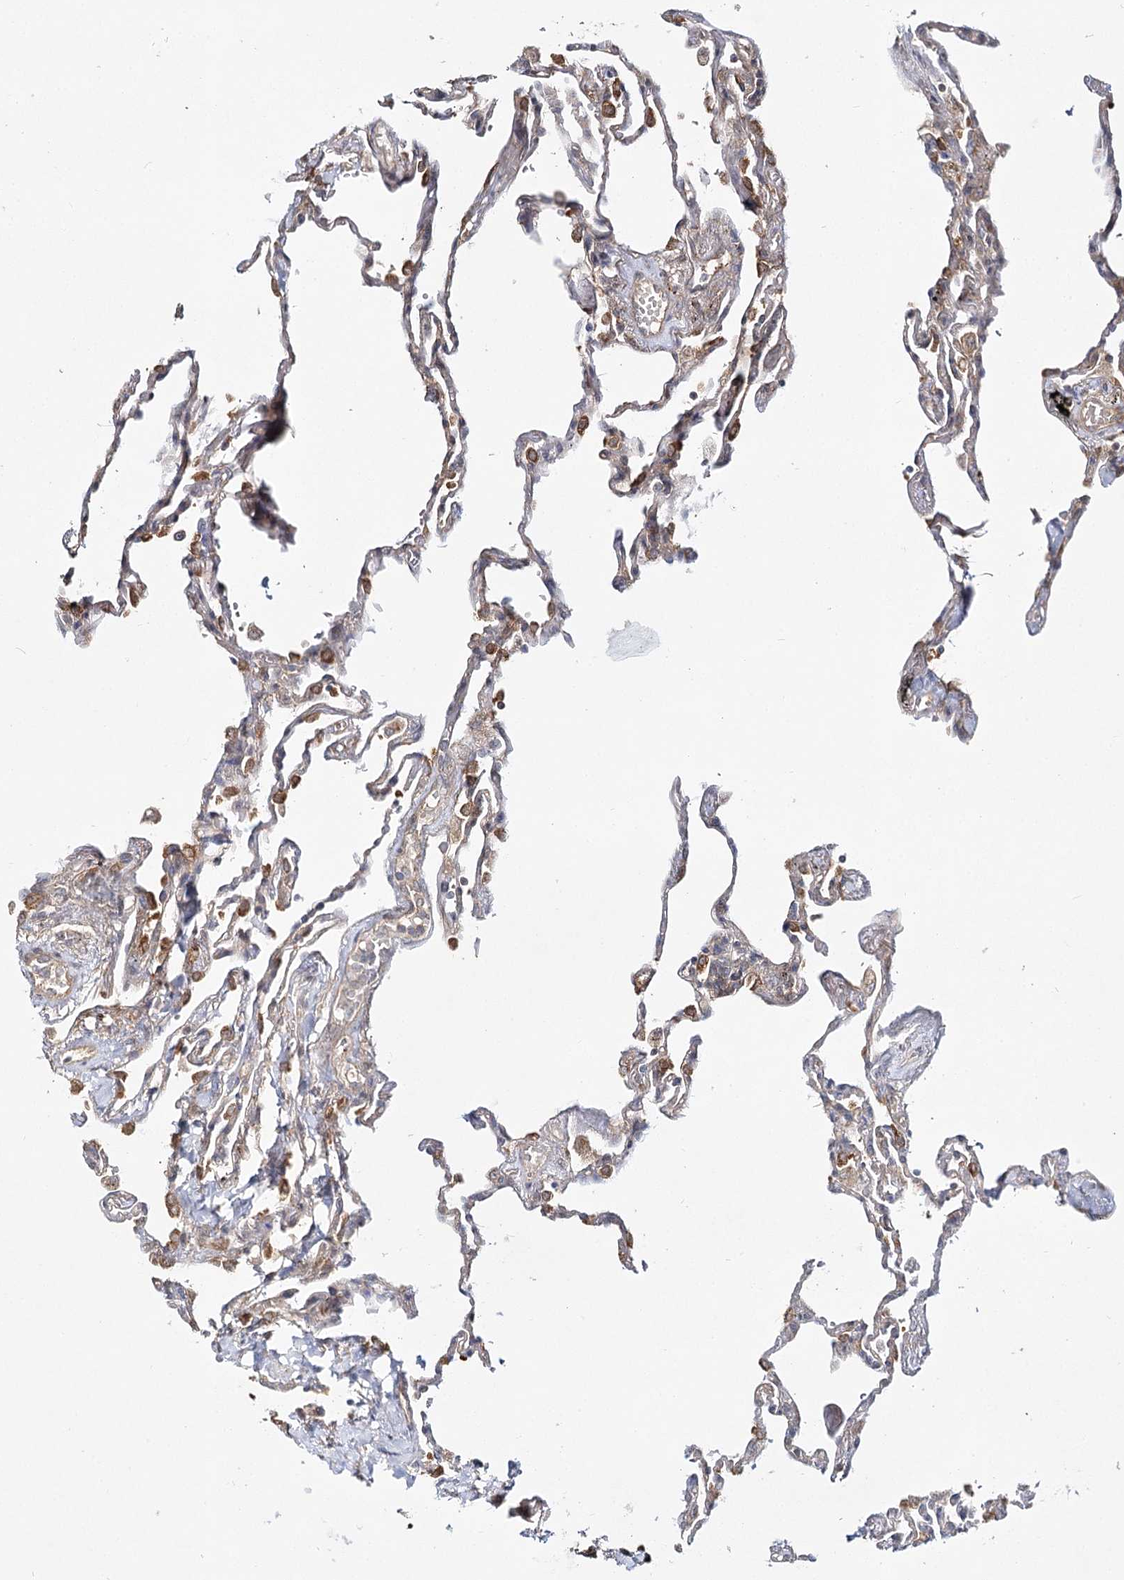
{"staining": {"intensity": "weak", "quantity": "25%-75%", "location": "cytoplasmic/membranous"}, "tissue": "lung", "cell_type": "Alveolar cells", "image_type": "normal", "snomed": [{"axis": "morphology", "description": "Normal tissue, NOS"}, {"axis": "topography", "description": "Lung"}], "caption": "Immunohistochemistry (IHC) of benign human lung reveals low levels of weak cytoplasmic/membranous expression in about 25%-75% of alveolar cells.", "gene": "INPP4B", "patient": {"sex": "male", "age": 59}}